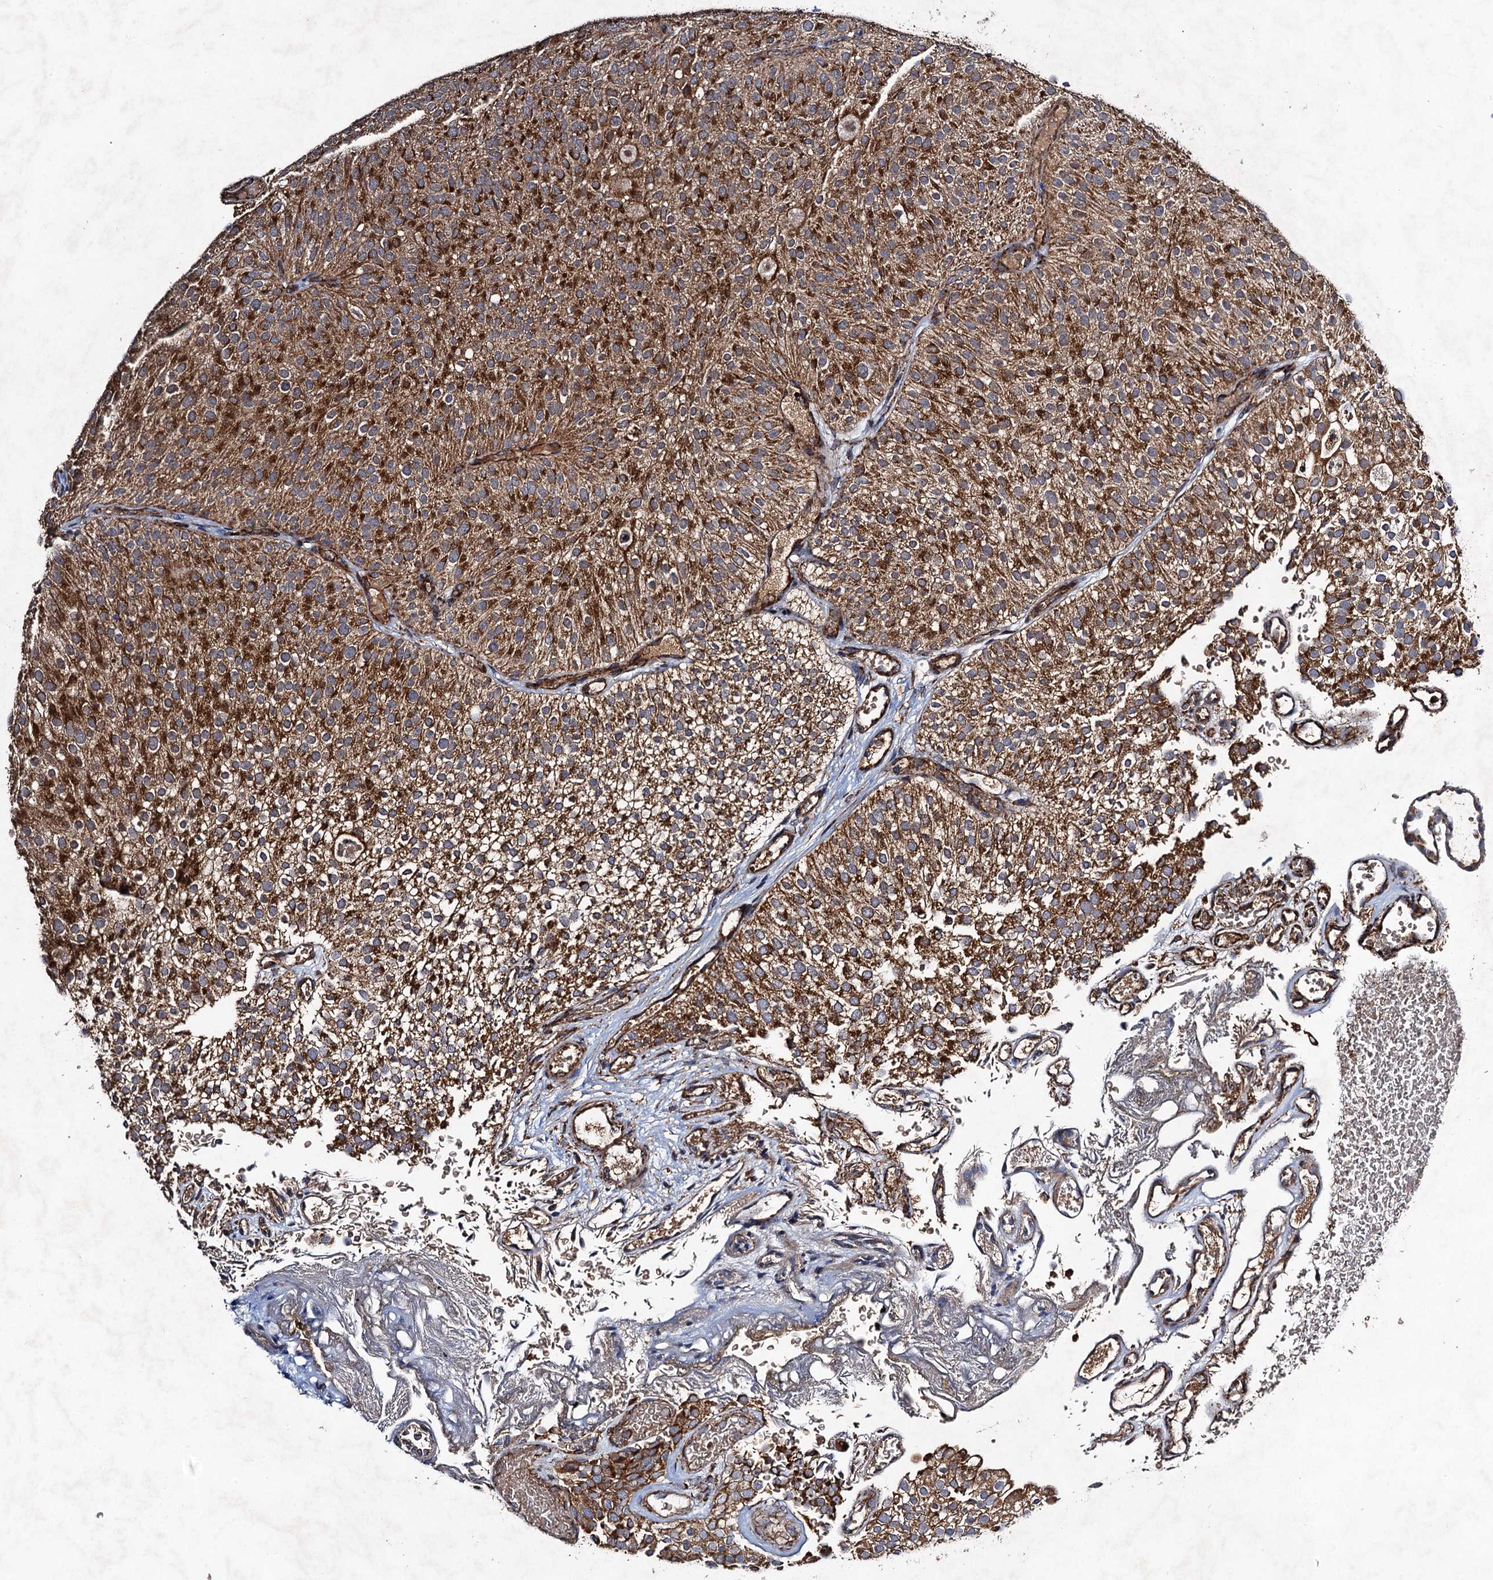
{"staining": {"intensity": "strong", "quantity": ">75%", "location": "cytoplasmic/membranous"}, "tissue": "urothelial cancer", "cell_type": "Tumor cells", "image_type": "cancer", "snomed": [{"axis": "morphology", "description": "Urothelial carcinoma, Low grade"}, {"axis": "topography", "description": "Urinary bladder"}], "caption": "Urothelial cancer tissue displays strong cytoplasmic/membranous positivity in about >75% of tumor cells Nuclei are stained in blue.", "gene": "NDUFA13", "patient": {"sex": "male", "age": 78}}